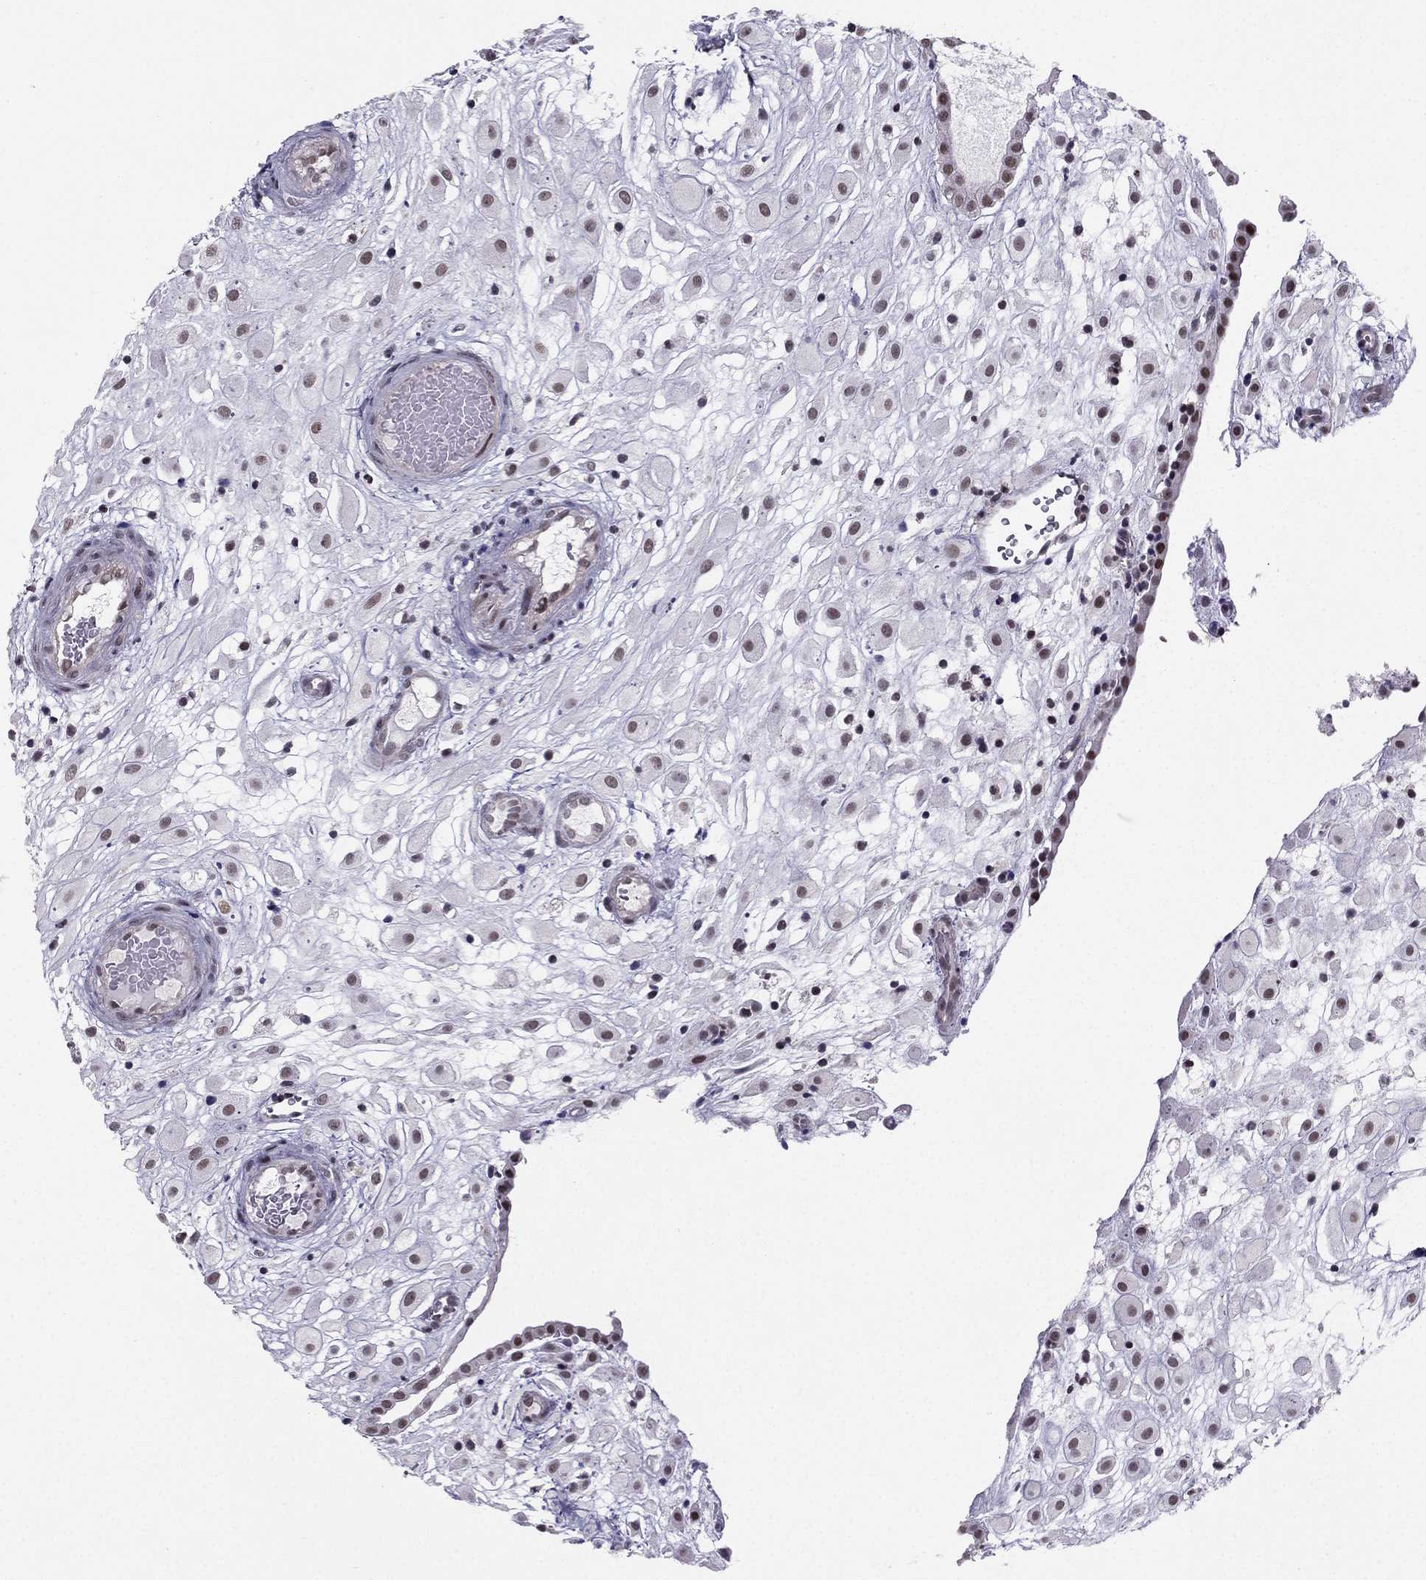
{"staining": {"intensity": "weak", "quantity": "25%-75%", "location": "nuclear"}, "tissue": "placenta", "cell_type": "Decidual cells", "image_type": "normal", "snomed": [{"axis": "morphology", "description": "Normal tissue, NOS"}, {"axis": "topography", "description": "Placenta"}], "caption": "Immunohistochemistry (IHC) (DAB) staining of normal human placenta displays weak nuclear protein expression in approximately 25%-75% of decidual cells.", "gene": "RPRD2", "patient": {"sex": "female", "age": 24}}